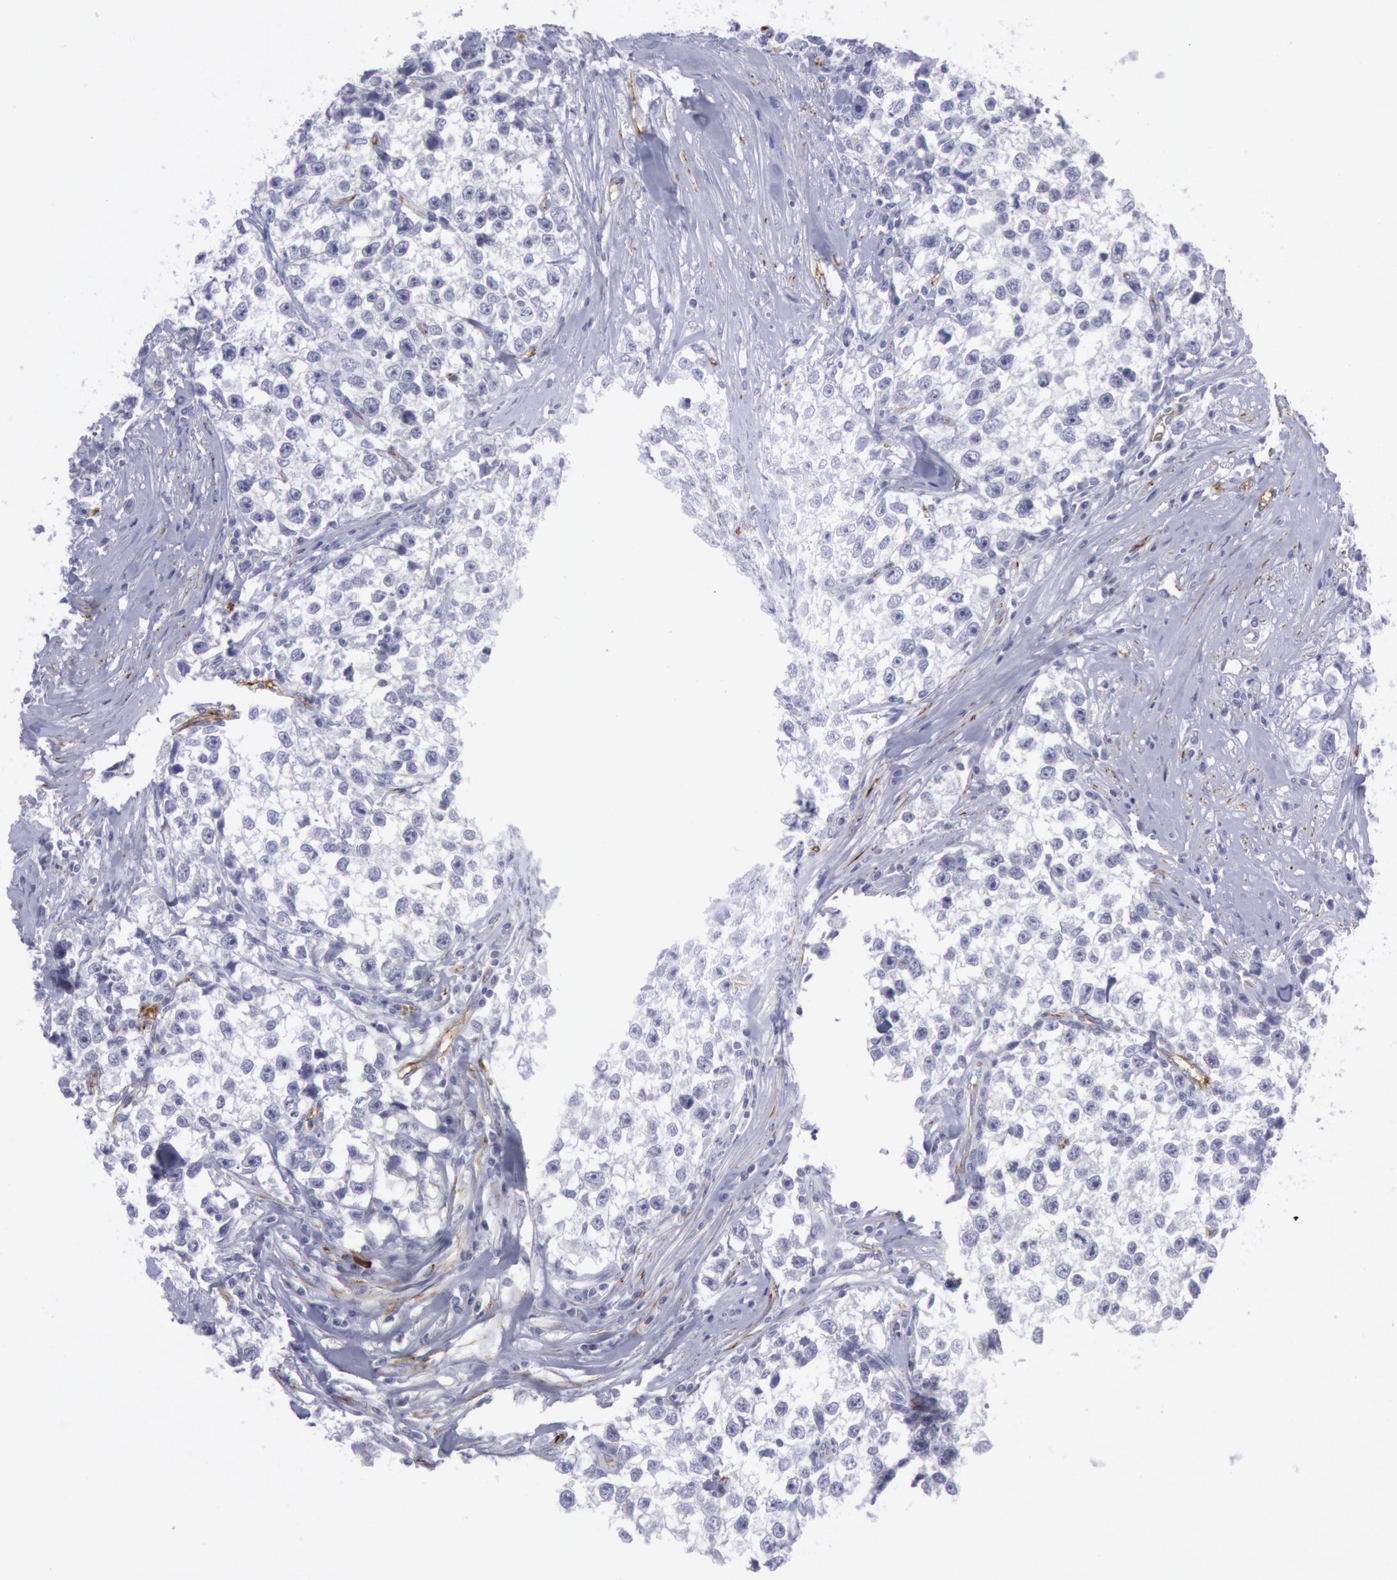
{"staining": {"intensity": "negative", "quantity": "none", "location": "none"}, "tissue": "testis cancer", "cell_type": "Tumor cells", "image_type": "cancer", "snomed": [{"axis": "morphology", "description": "Seminoma, NOS"}, {"axis": "morphology", "description": "Carcinoma, Embryonal, NOS"}, {"axis": "topography", "description": "Testis"}], "caption": "Histopathology image shows no protein expression in tumor cells of testis seminoma tissue.", "gene": "CDH13", "patient": {"sex": "male", "age": 30}}